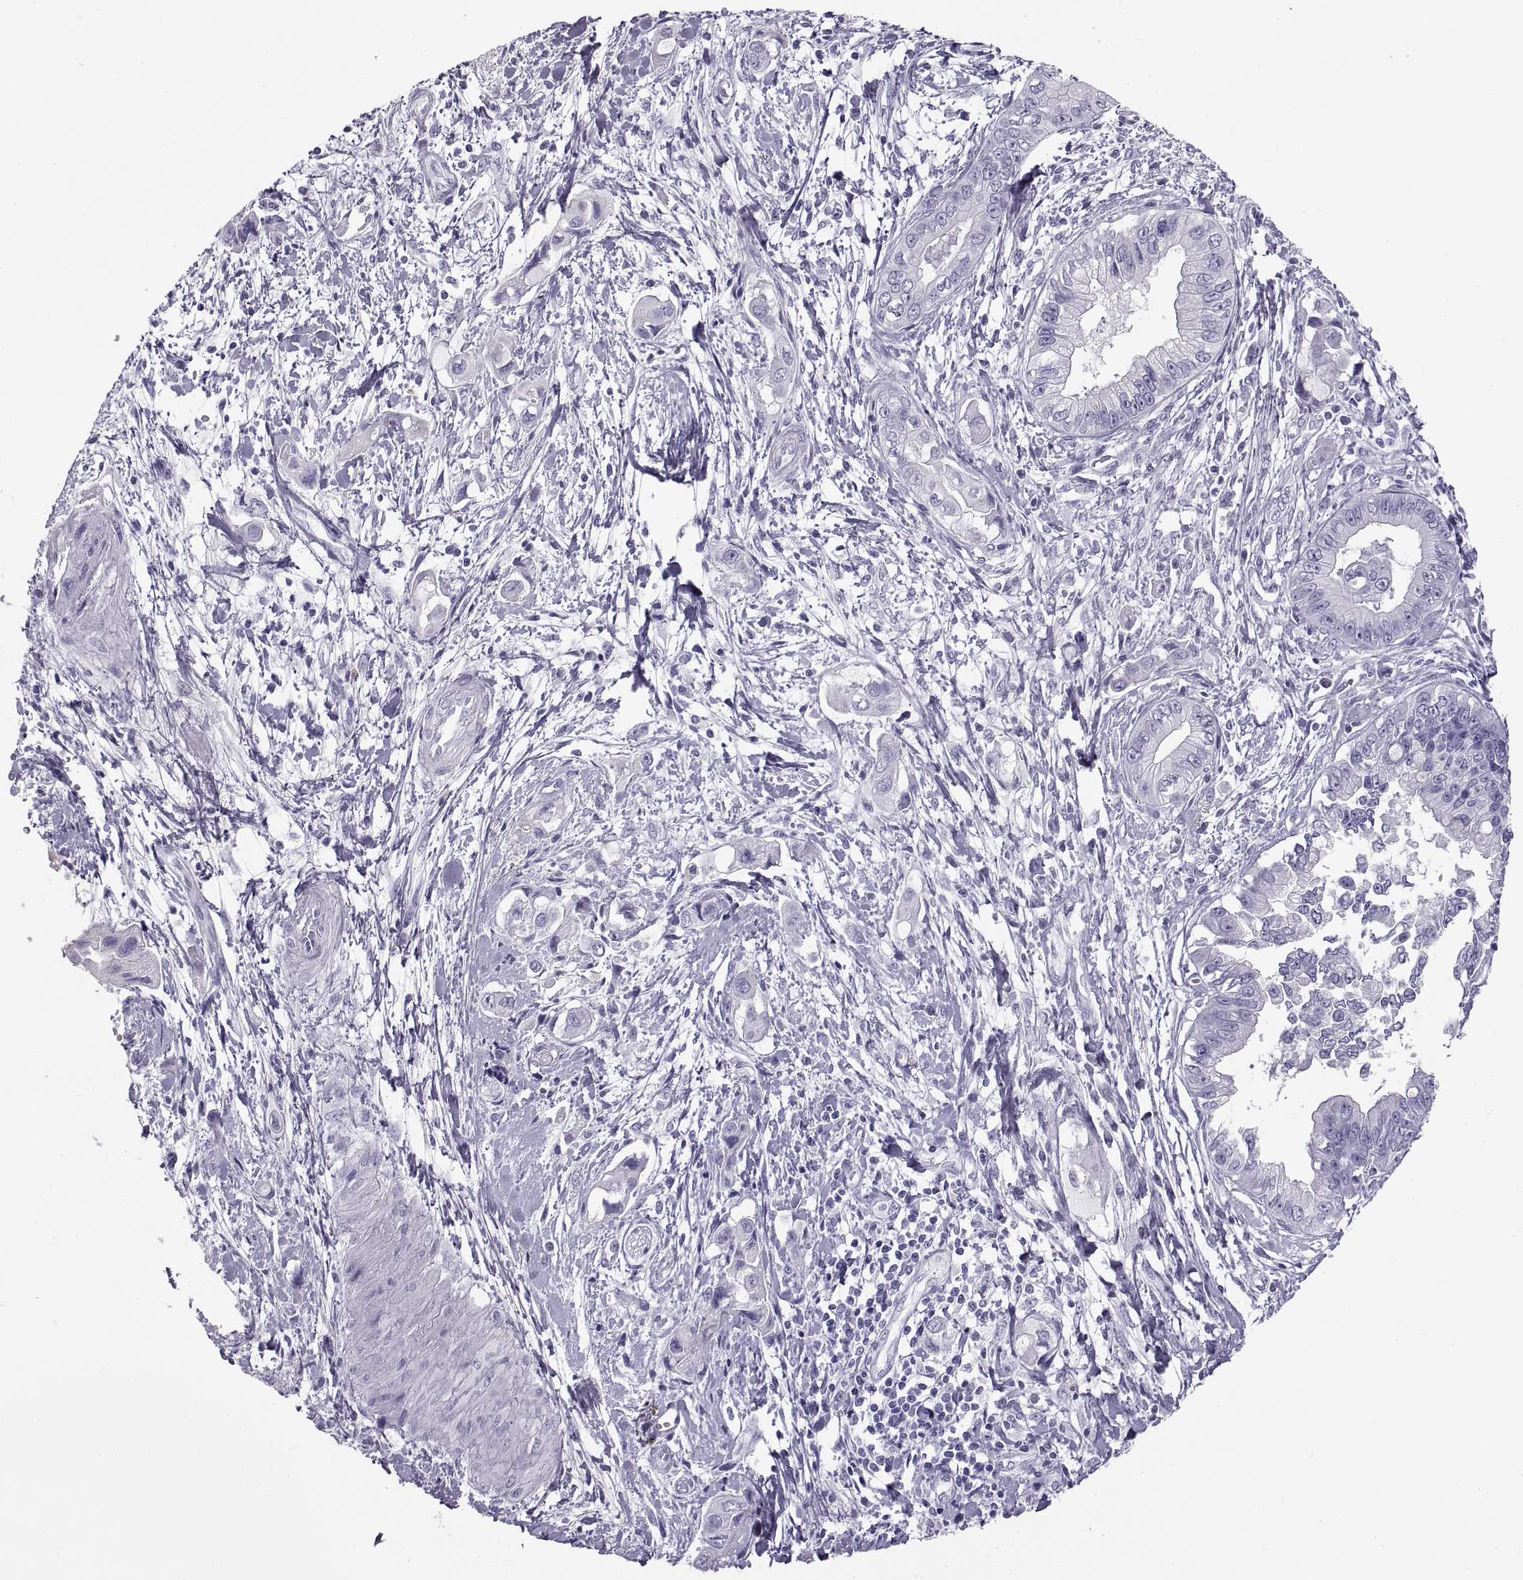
{"staining": {"intensity": "negative", "quantity": "none", "location": "none"}, "tissue": "pancreatic cancer", "cell_type": "Tumor cells", "image_type": "cancer", "snomed": [{"axis": "morphology", "description": "Adenocarcinoma, NOS"}, {"axis": "topography", "description": "Pancreas"}], "caption": "This is a histopathology image of immunohistochemistry staining of pancreatic cancer, which shows no staining in tumor cells.", "gene": "SEMG1", "patient": {"sex": "male", "age": 60}}